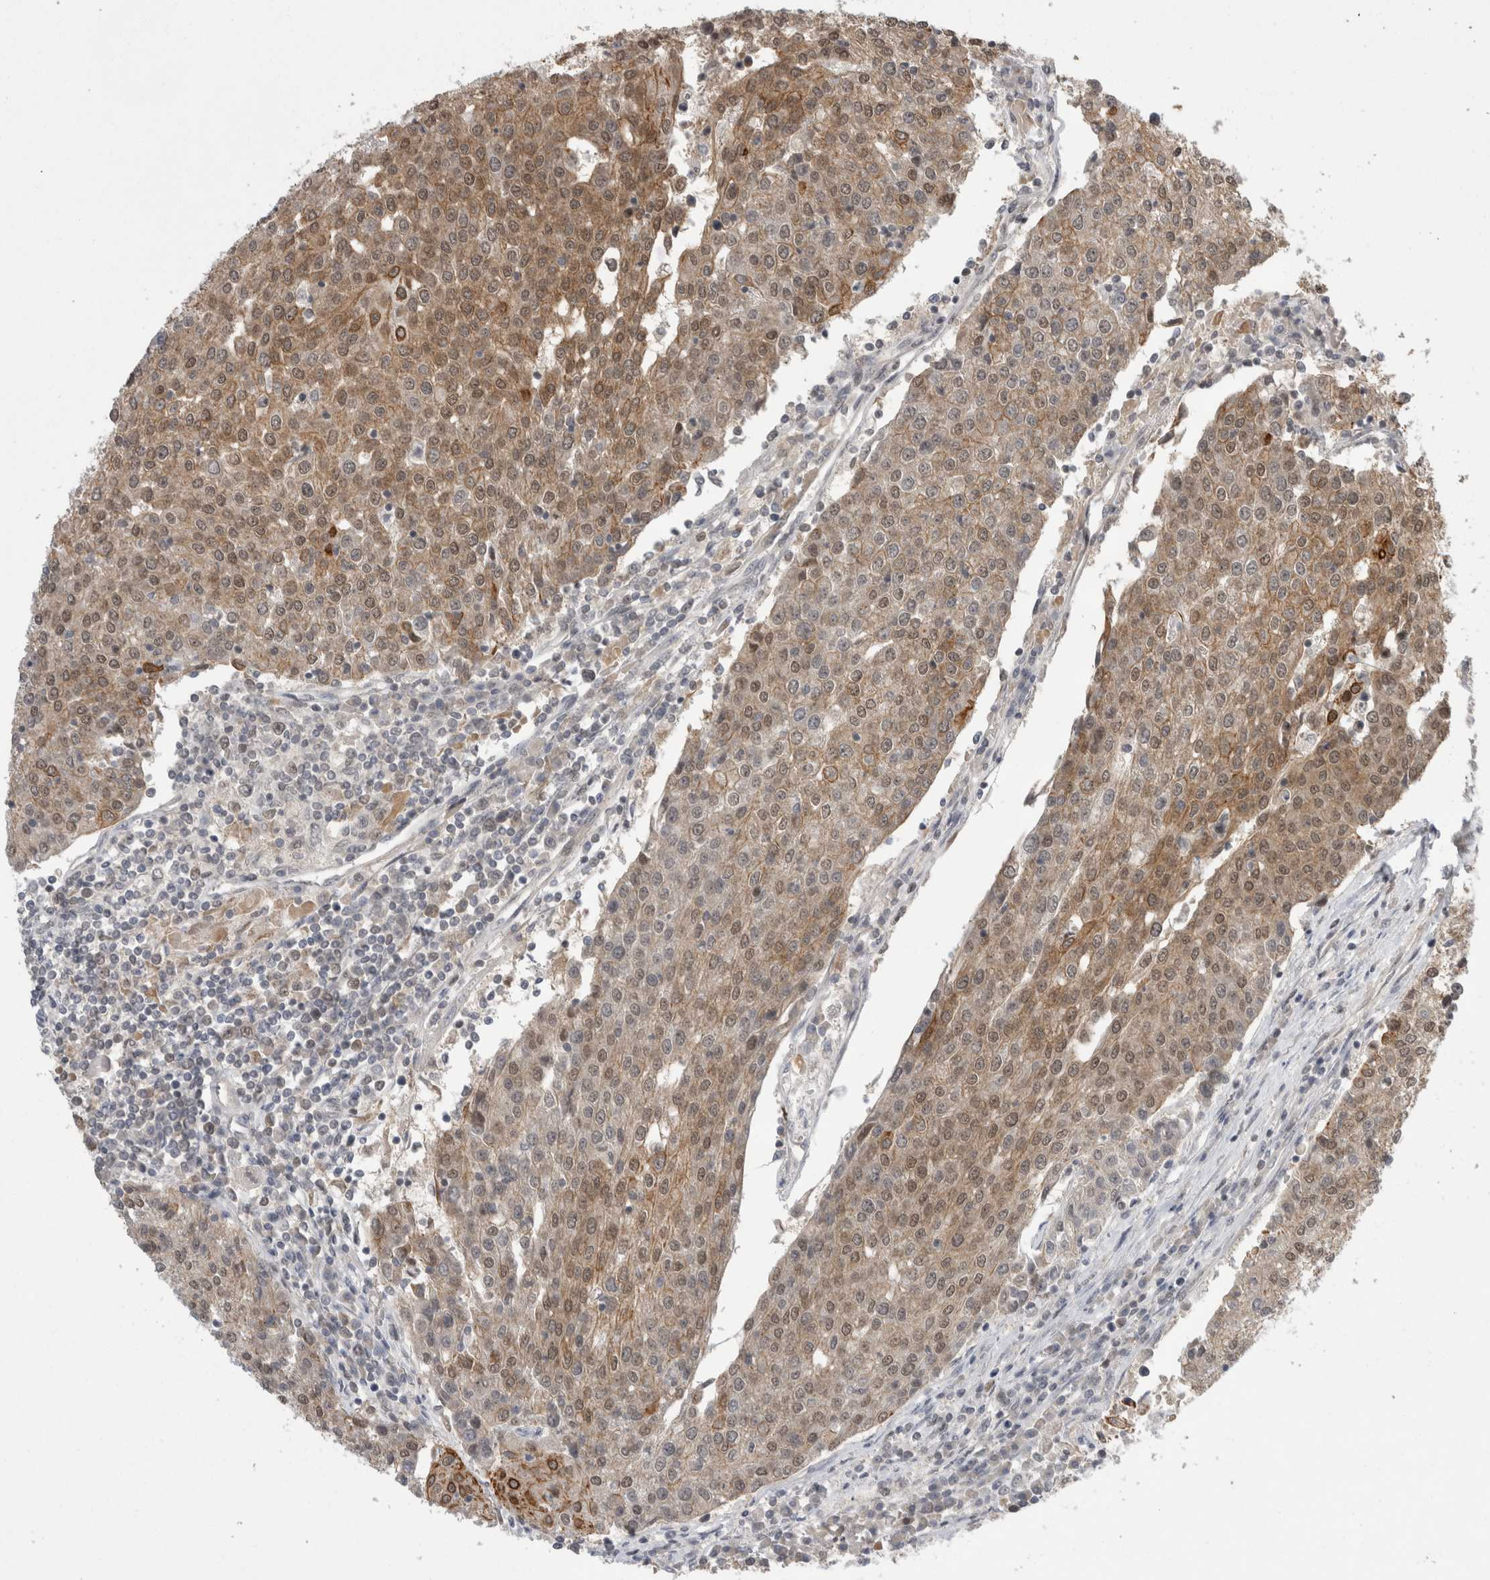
{"staining": {"intensity": "weak", "quantity": ">75%", "location": "cytoplasmic/membranous,nuclear"}, "tissue": "urothelial cancer", "cell_type": "Tumor cells", "image_type": "cancer", "snomed": [{"axis": "morphology", "description": "Urothelial carcinoma, High grade"}, {"axis": "topography", "description": "Urinary bladder"}], "caption": "Immunohistochemistry of urothelial cancer demonstrates low levels of weak cytoplasmic/membranous and nuclear expression in approximately >75% of tumor cells.", "gene": "ZNF341", "patient": {"sex": "female", "age": 85}}